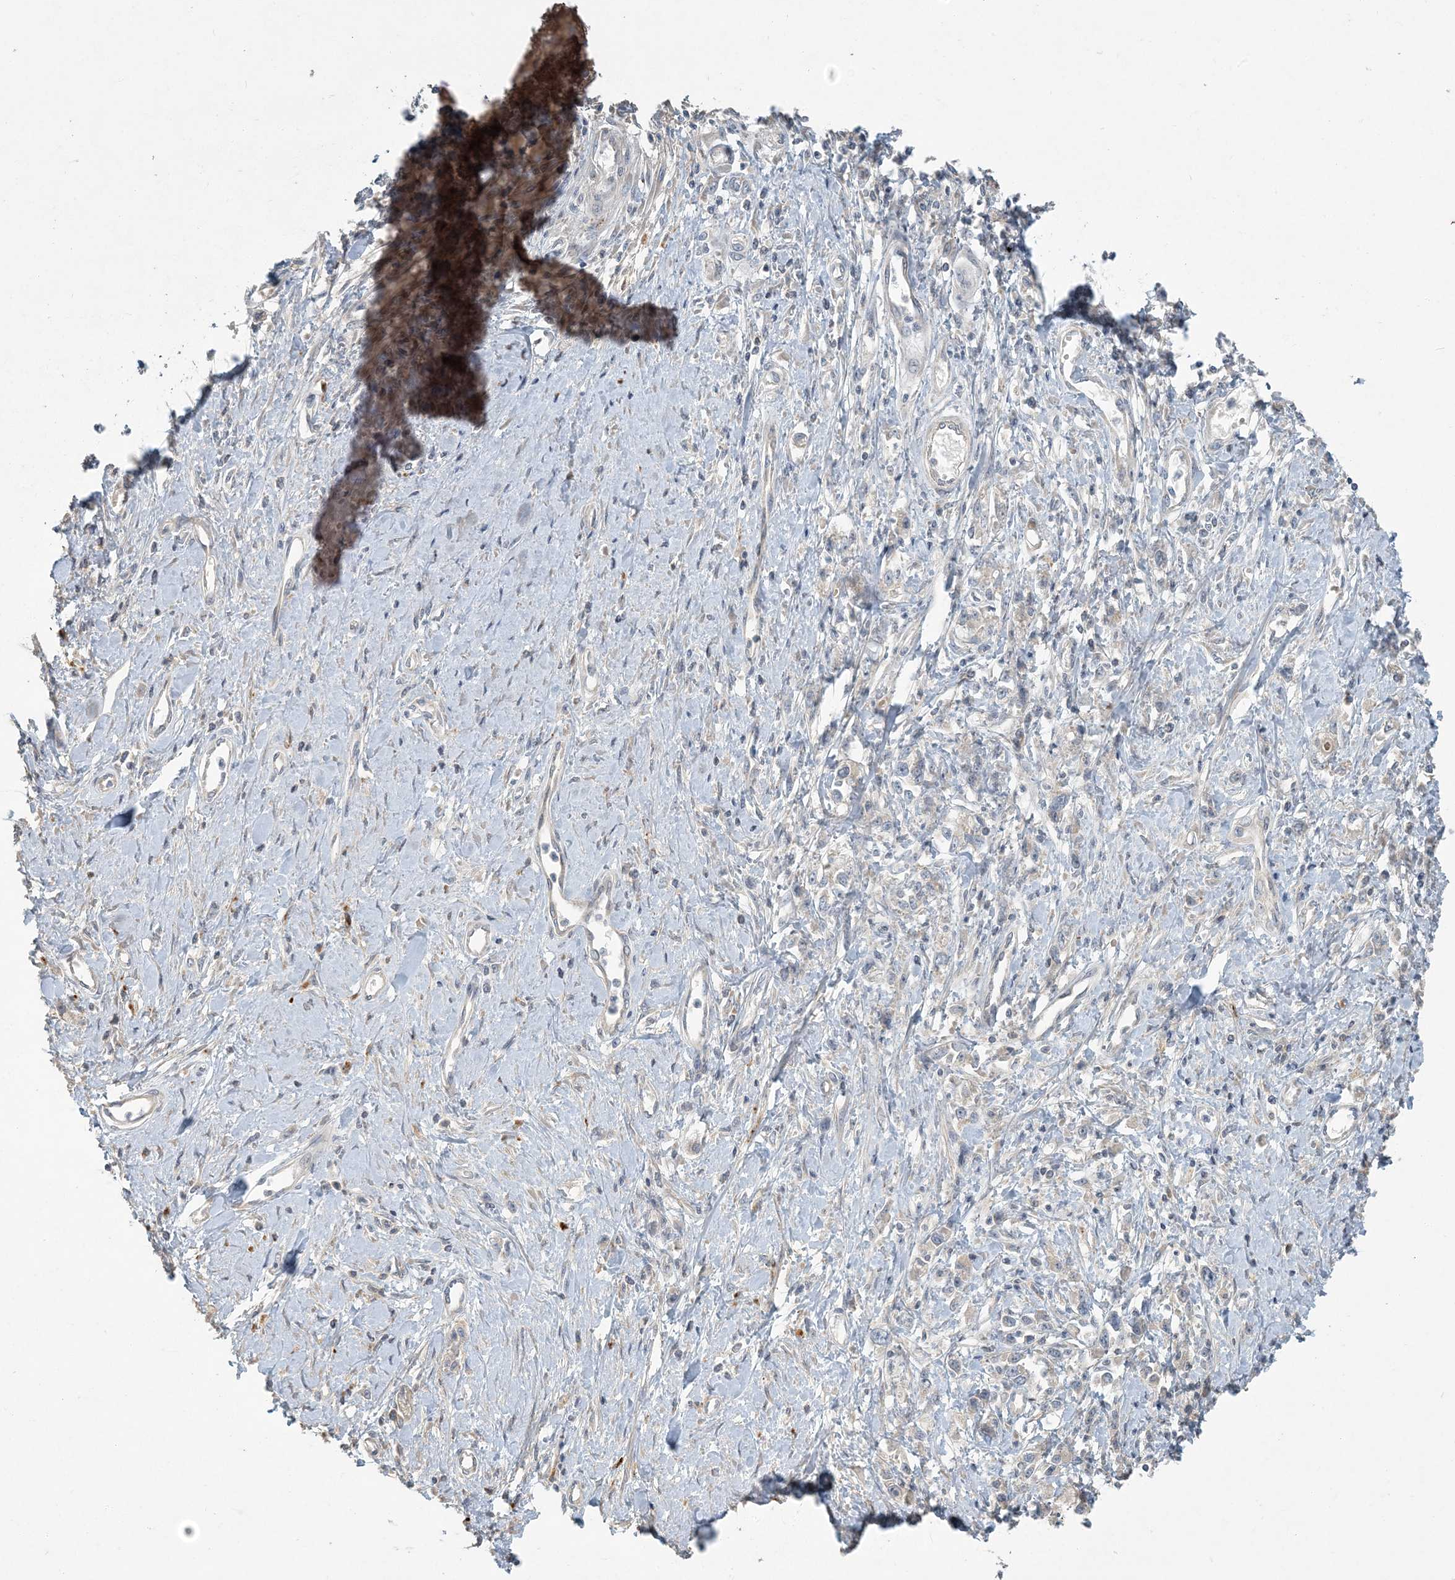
{"staining": {"intensity": "negative", "quantity": "none", "location": "none"}, "tissue": "stomach cancer", "cell_type": "Tumor cells", "image_type": "cancer", "snomed": [{"axis": "morphology", "description": "Adenocarcinoma, NOS"}, {"axis": "topography", "description": "Stomach"}], "caption": "This image is of adenocarcinoma (stomach) stained with IHC to label a protein in brown with the nuclei are counter-stained blue. There is no positivity in tumor cells.", "gene": "LTN1", "patient": {"sex": "female", "age": 76}}